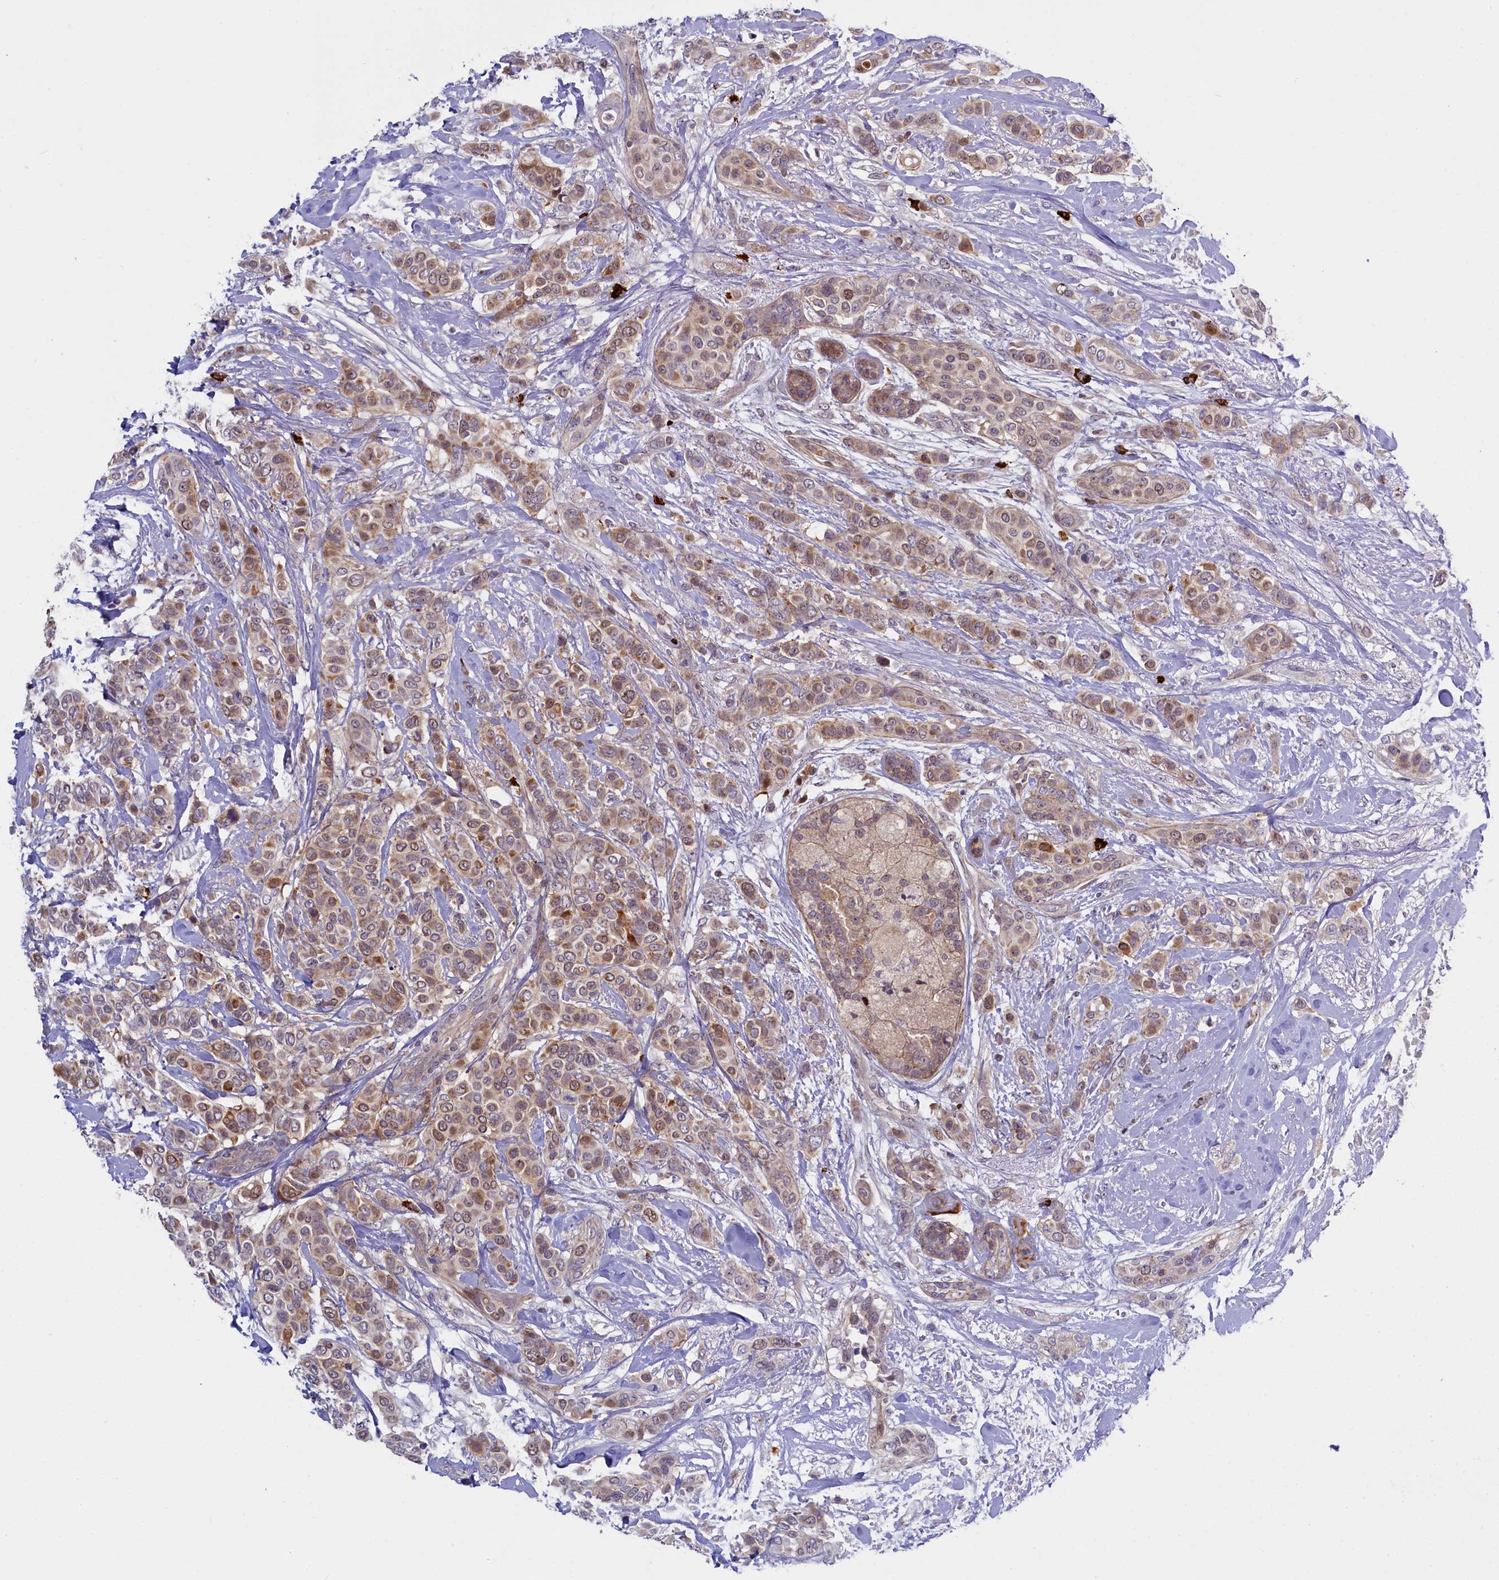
{"staining": {"intensity": "moderate", "quantity": ">75%", "location": "cytoplasmic/membranous"}, "tissue": "breast cancer", "cell_type": "Tumor cells", "image_type": "cancer", "snomed": [{"axis": "morphology", "description": "Lobular carcinoma"}, {"axis": "topography", "description": "Breast"}], "caption": "A high-resolution image shows immunohistochemistry (IHC) staining of breast lobular carcinoma, which demonstrates moderate cytoplasmic/membranous staining in approximately >75% of tumor cells. (DAB = brown stain, brightfield microscopy at high magnification).", "gene": "CCL23", "patient": {"sex": "female", "age": 51}}